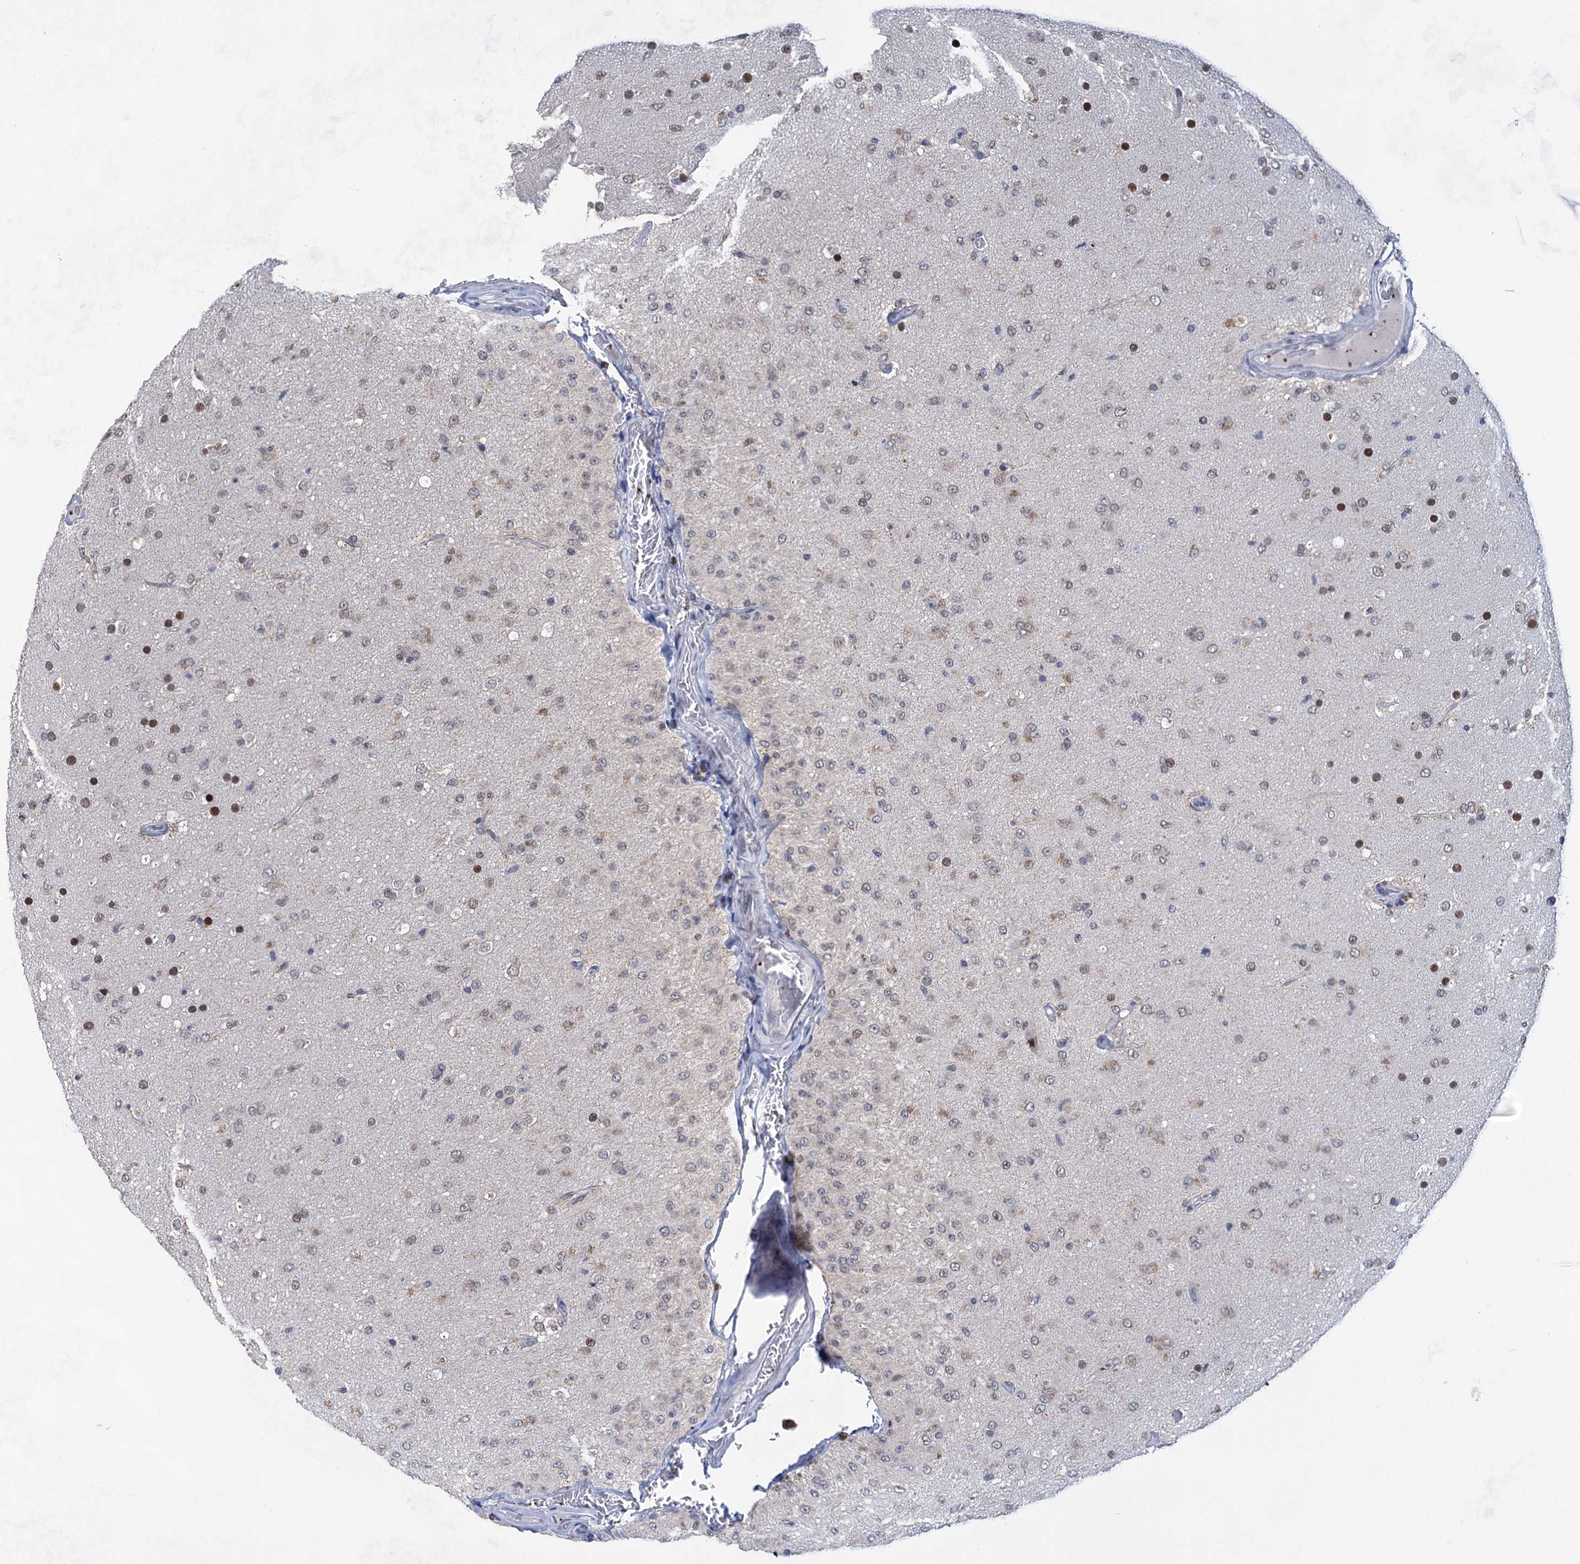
{"staining": {"intensity": "negative", "quantity": "none", "location": "none"}, "tissue": "glioma", "cell_type": "Tumor cells", "image_type": "cancer", "snomed": [{"axis": "morphology", "description": "Glioma, malignant, Low grade"}, {"axis": "topography", "description": "Brain"}], "caption": "This is a image of immunohistochemistry staining of glioma, which shows no expression in tumor cells. Nuclei are stained in blue.", "gene": "MON2", "patient": {"sex": "male", "age": 65}}